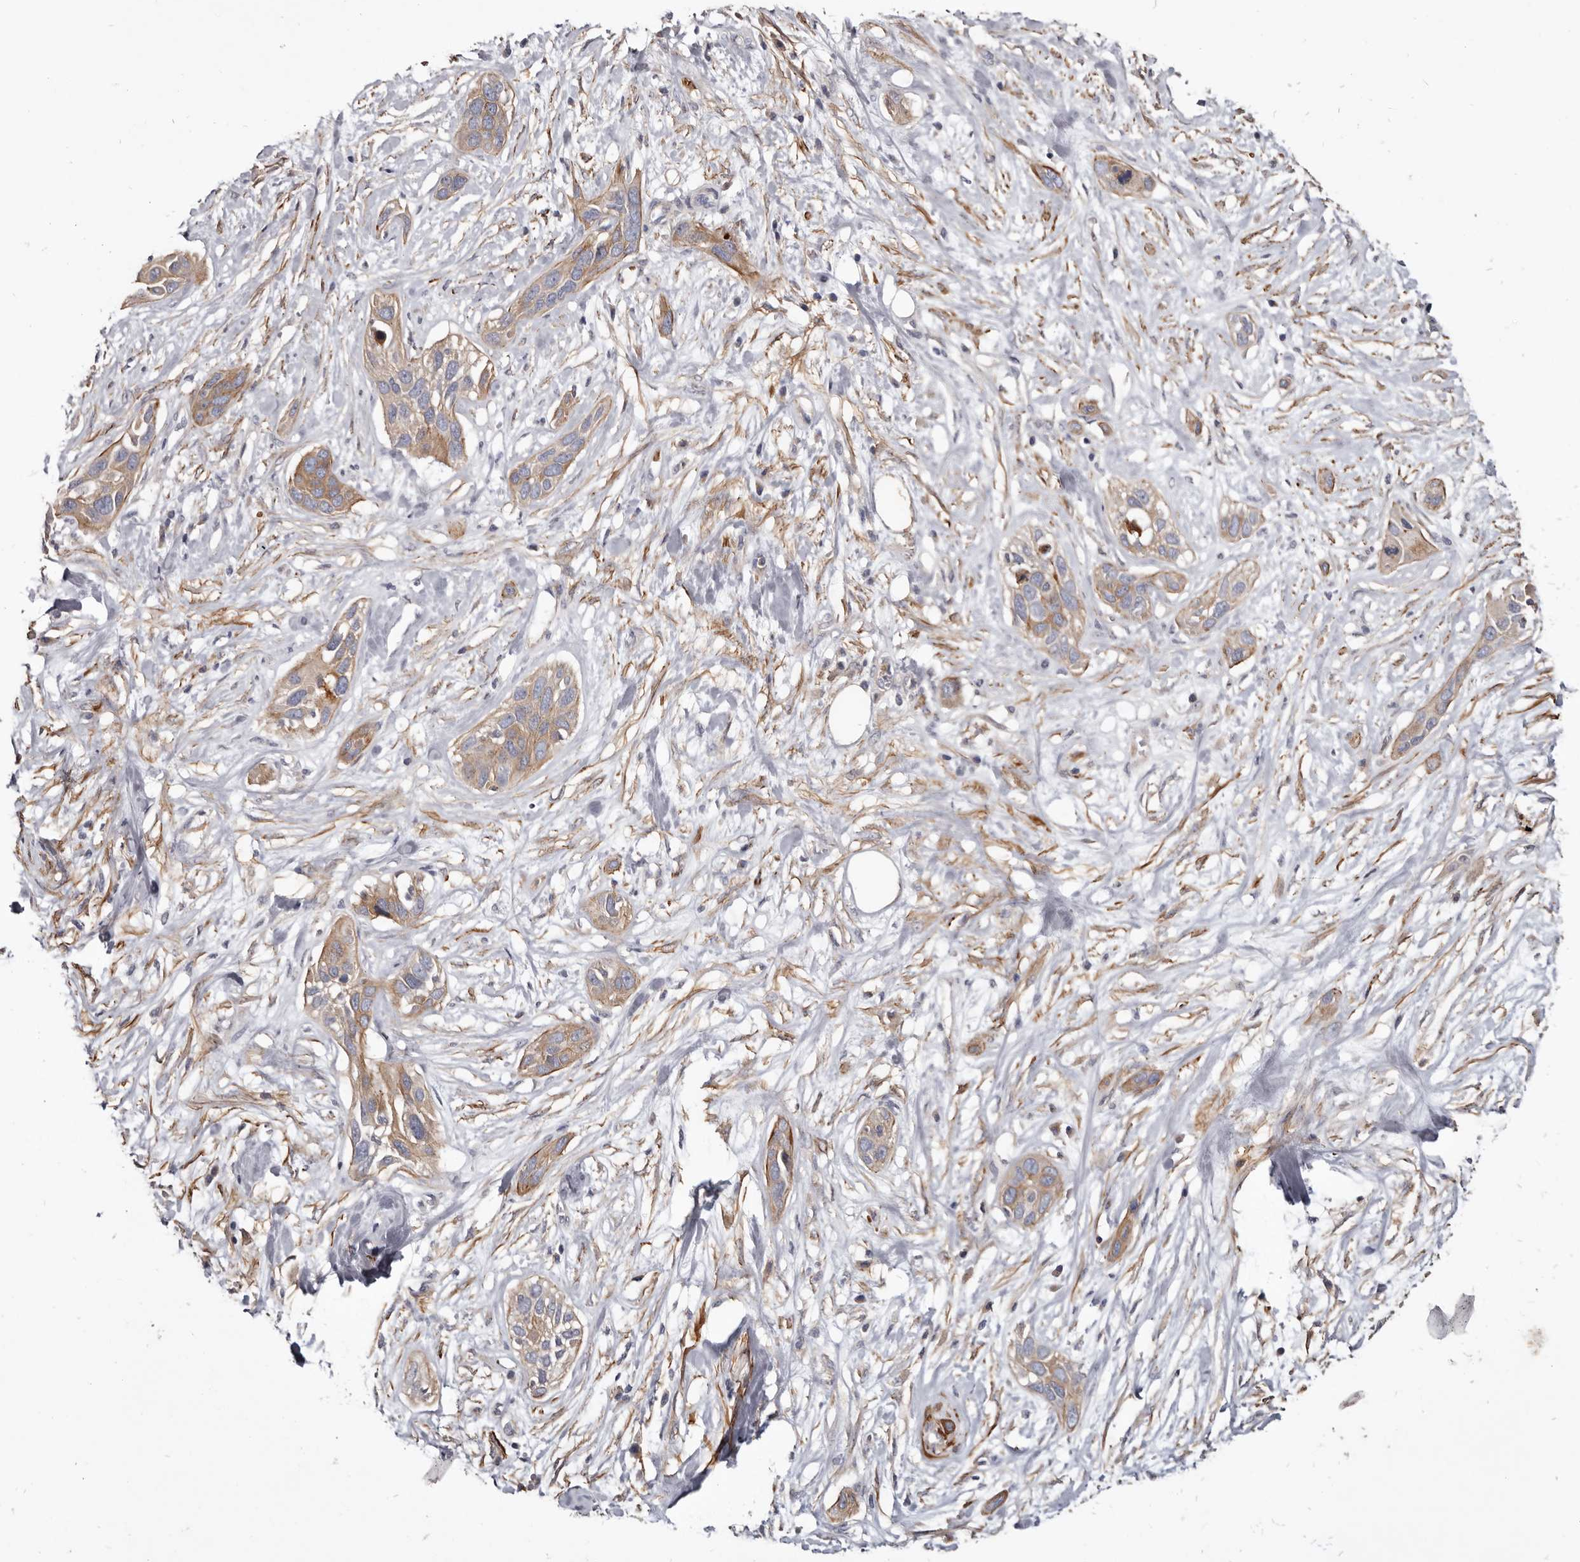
{"staining": {"intensity": "moderate", "quantity": ">75%", "location": "cytoplasmic/membranous"}, "tissue": "pancreatic cancer", "cell_type": "Tumor cells", "image_type": "cancer", "snomed": [{"axis": "morphology", "description": "Adenocarcinoma, NOS"}, {"axis": "topography", "description": "Pancreas"}], "caption": "A micrograph of human adenocarcinoma (pancreatic) stained for a protein displays moderate cytoplasmic/membranous brown staining in tumor cells. The staining is performed using DAB brown chromogen to label protein expression. The nuclei are counter-stained blue using hematoxylin.", "gene": "CGN", "patient": {"sex": "female", "age": 60}}